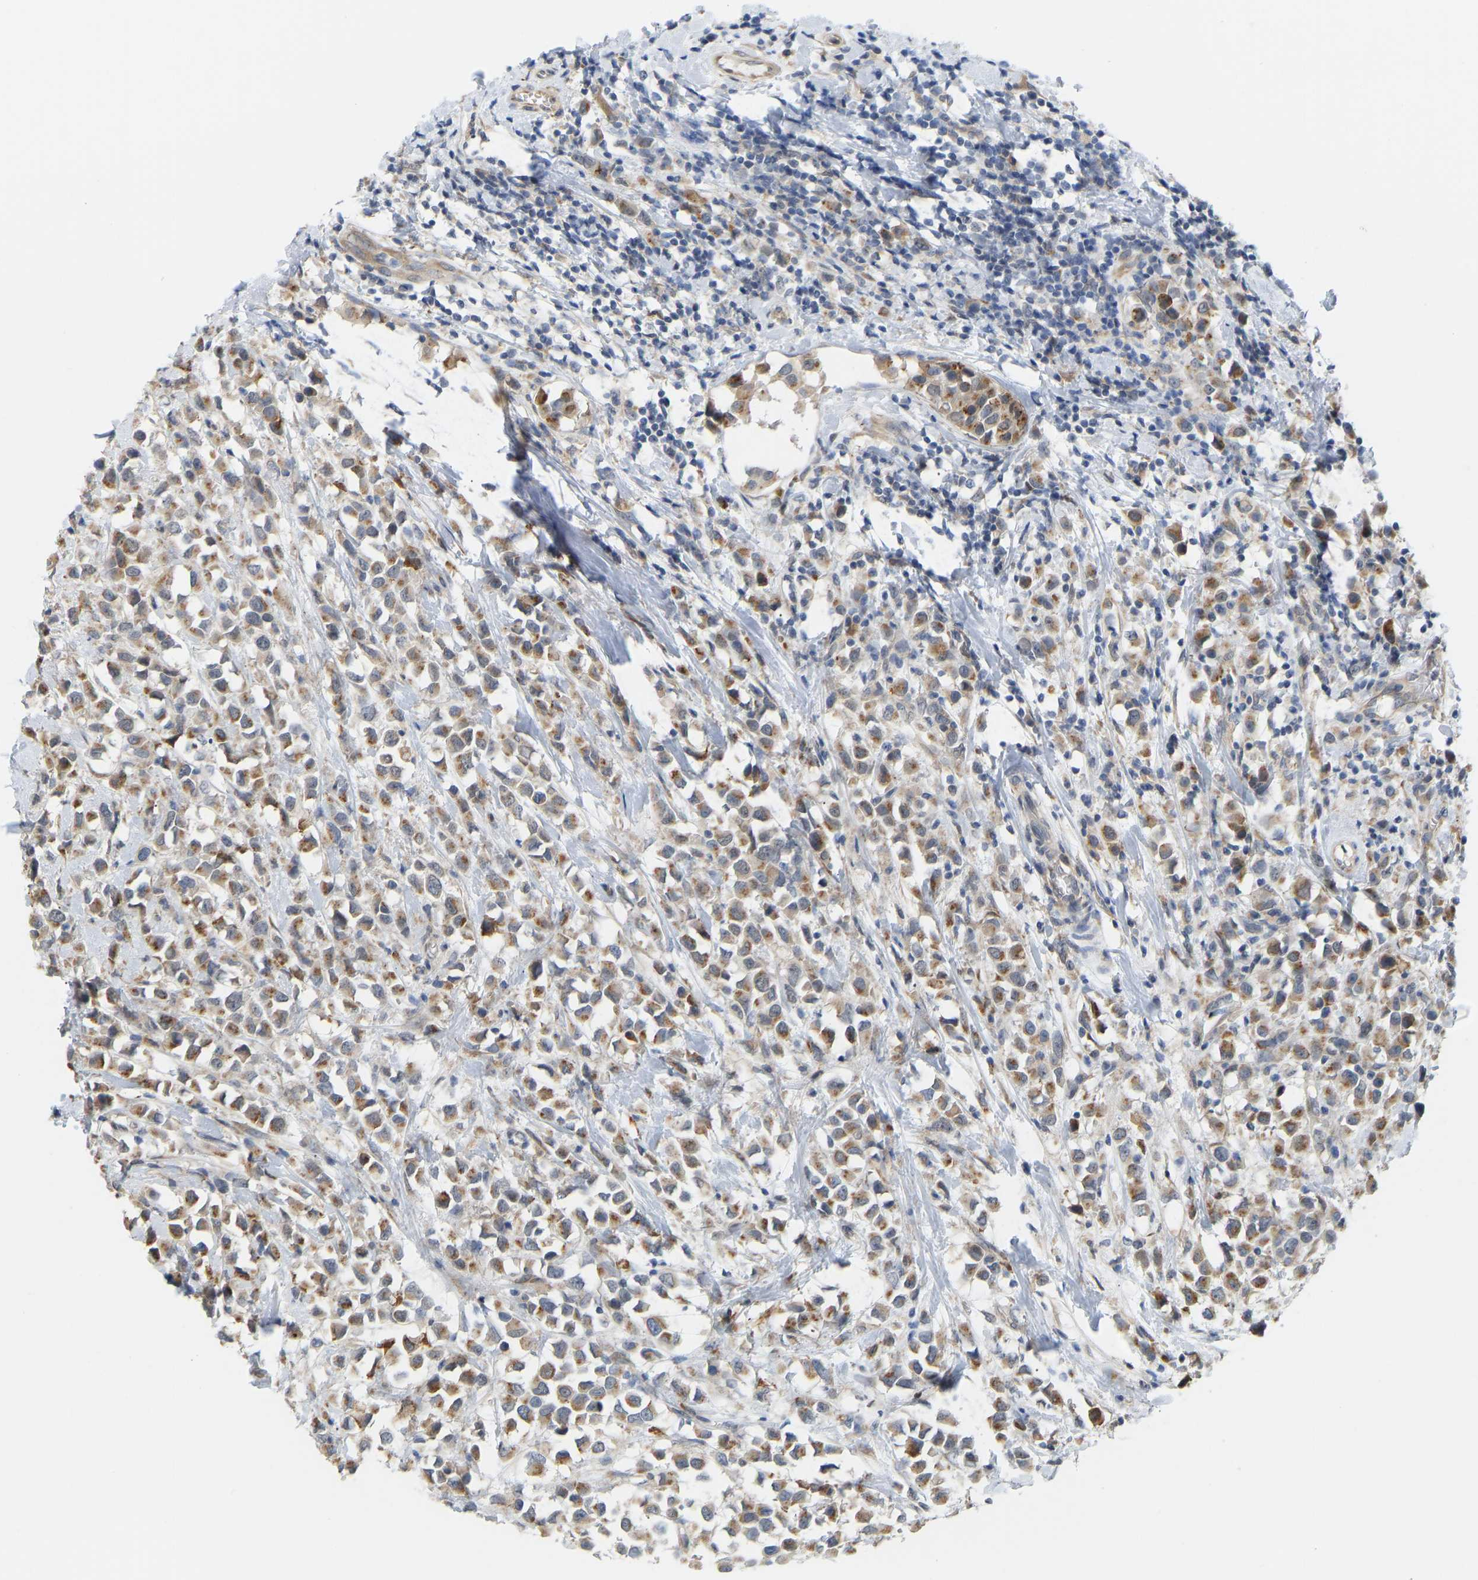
{"staining": {"intensity": "moderate", "quantity": ">75%", "location": "cytoplasmic/membranous"}, "tissue": "breast cancer", "cell_type": "Tumor cells", "image_type": "cancer", "snomed": [{"axis": "morphology", "description": "Duct carcinoma"}, {"axis": "topography", "description": "Breast"}], "caption": "Immunohistochemistry (DAB (3,3'-diaminobenzidine)) staining of breast cancer shows moderate cytoplasmic/membranous protein staining in approximately >75% of tumor cells.", "gene": "BEND3", "patient": {"sex": "female", "age": 61}}